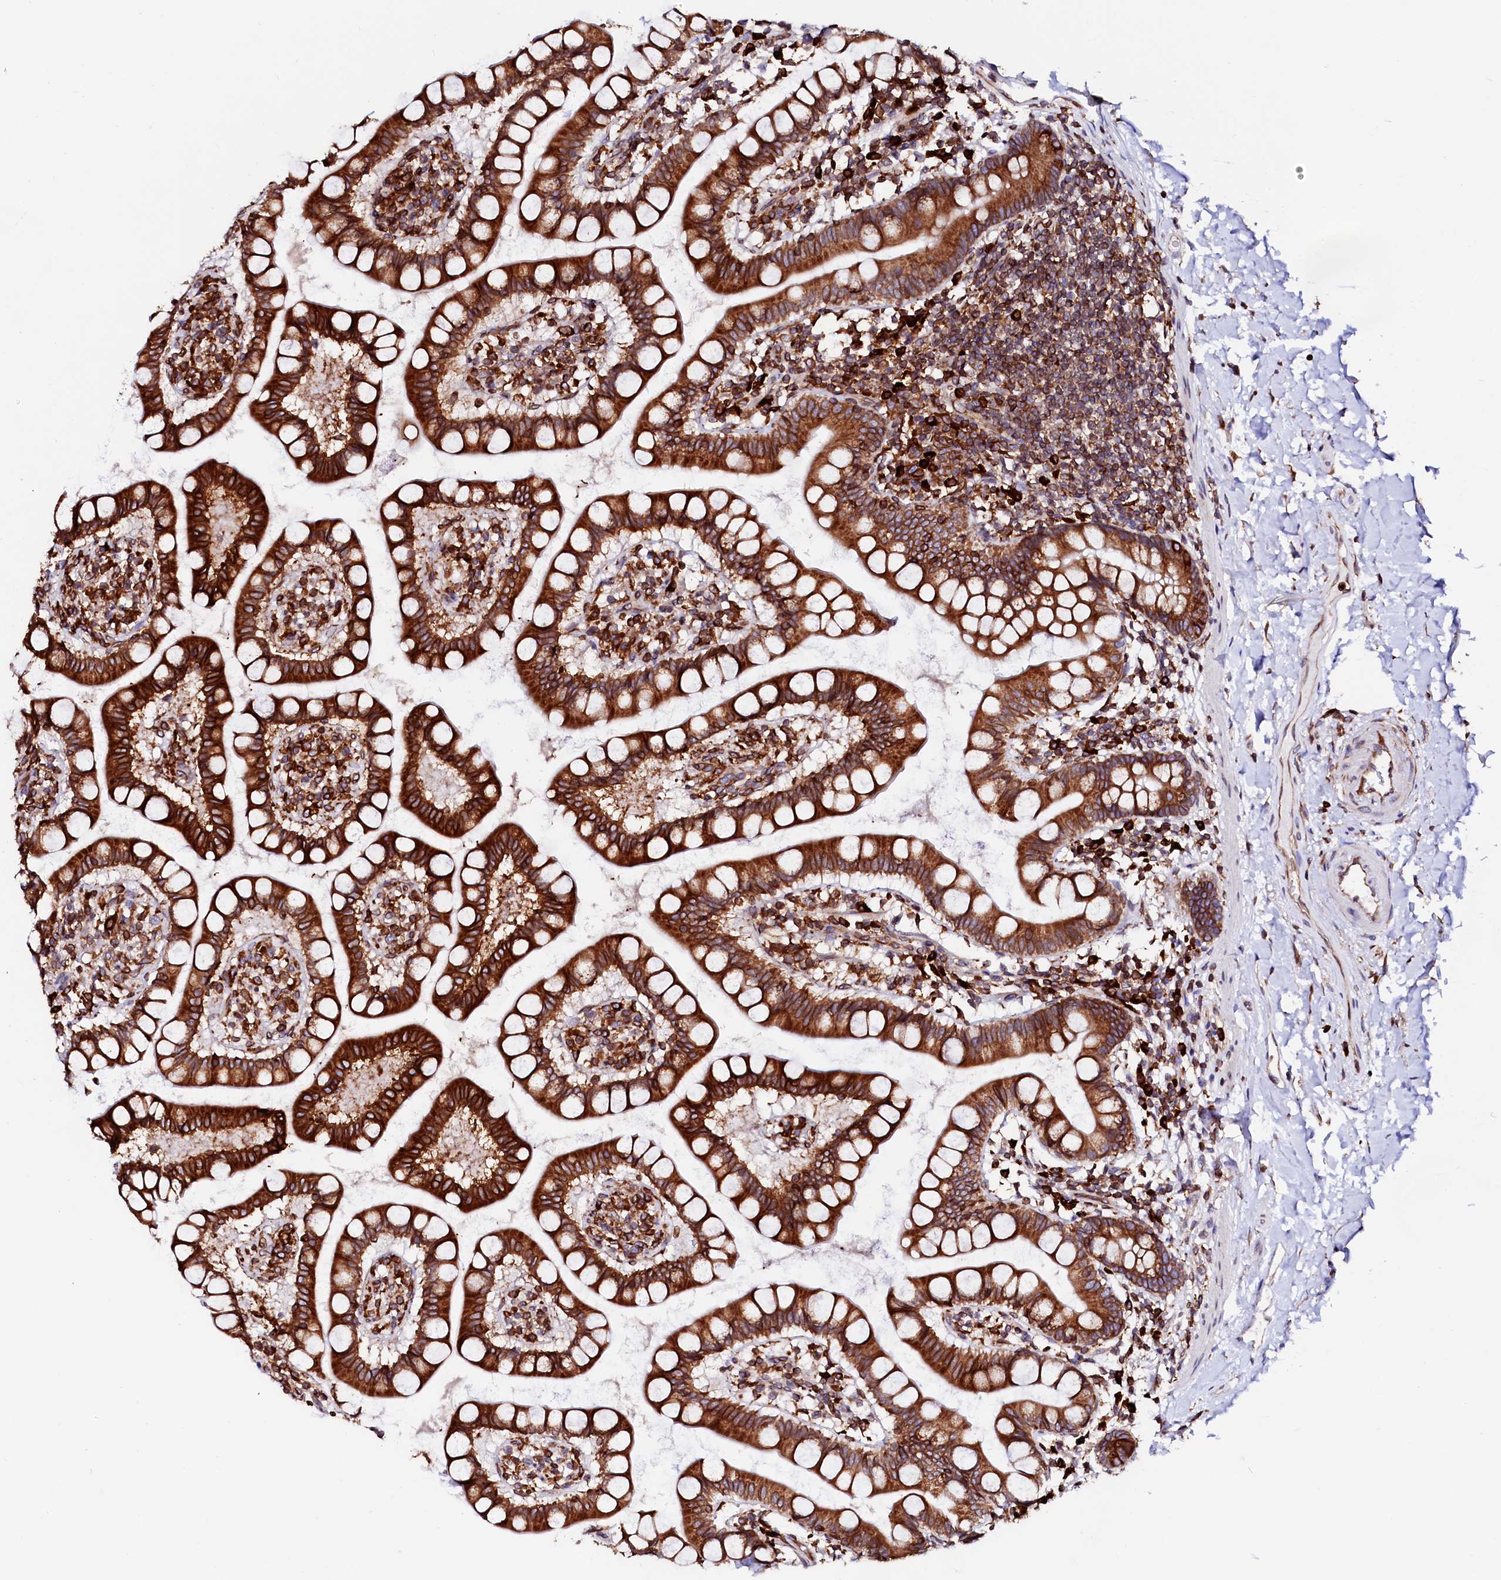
{"staining": {"intensity": "strong", "quantity": ">75%", "location": "cytoplasmic/membranous"}, "tissue": "small intestine", "cell_type": "Glandular cells", "image_type": "normal", "snomed": [{"axis": "morphology", "description": "Normal tissue, NOS"}, {"axis": "topography", "description": "Small intestine"}], "caption": "Benign small intestine shows strong cytoplasmic/membranous staining in about >75% of glandular cells, visualized by immunohistochemistry. (brown staining indicates protein expression, while blue staining denotes nuclei).", "gene": "DERL1", "patient": {"sex": "female", "age": 84}}